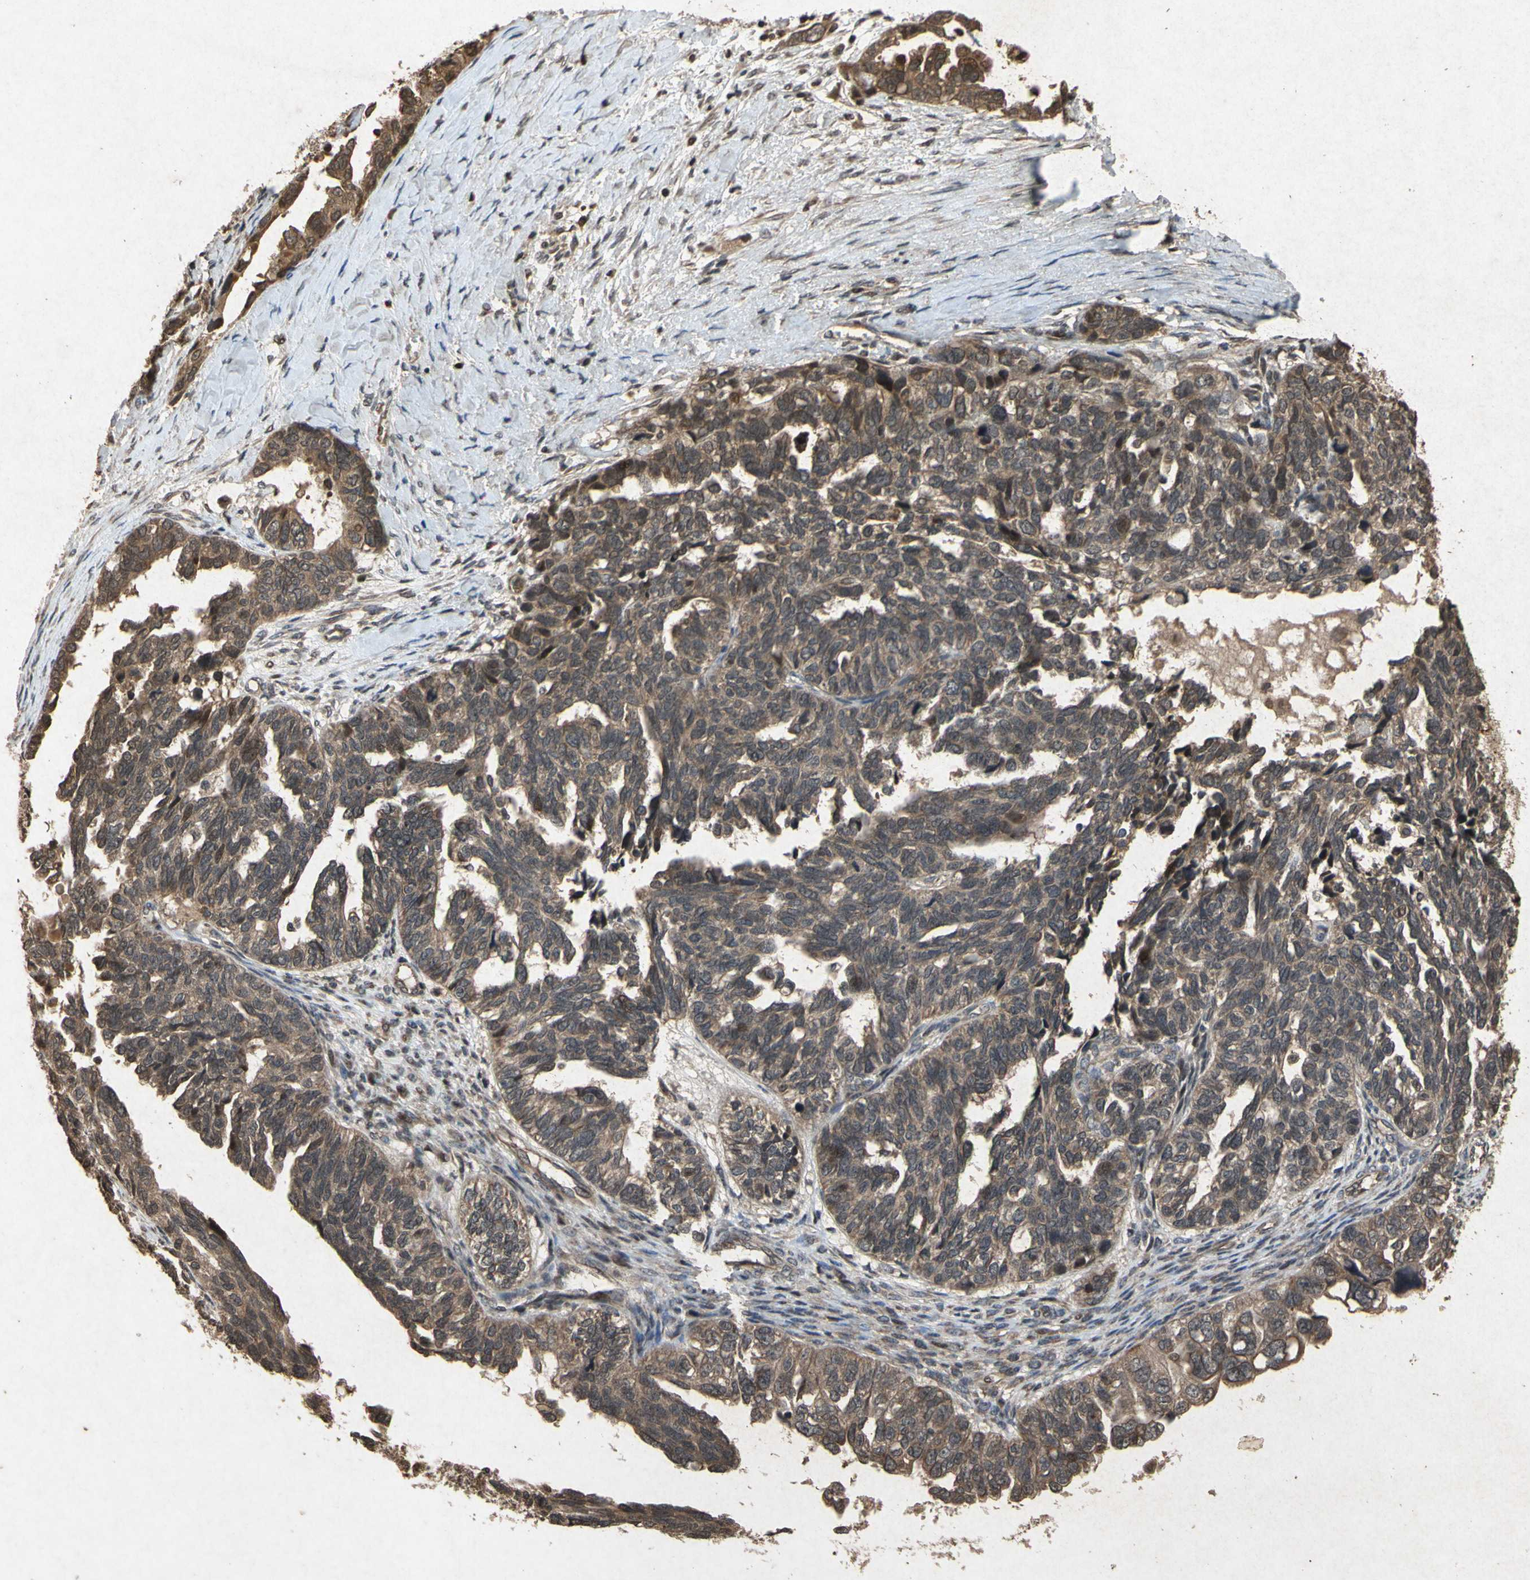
{"staining": {"intensity": "moderate", "quantity": ">75%", "location": "cytoplasmic/membranous"}, "tissue": "ovarian cancer", "cell_type": "Tumor cells", "image_type": "cancer", "snomed": [{"axis": "morphology", "description": "Cystadenocarcinoma, serous, NOS"}, {"axis": "topography", "description": "Ovary"}], "caption": "High-magnification brightfield microscopy of serous cystadenocarcinoma (ovarian) stained with DAB (brown) and counterstained with hematoxylin (blue). tumor cells exhibit moderate cytoplasmic/membranous positivity is present in approximately>75% of cells.", "gene": "ATP6V1H", "patient": {"sex": "female", "age": 79}}